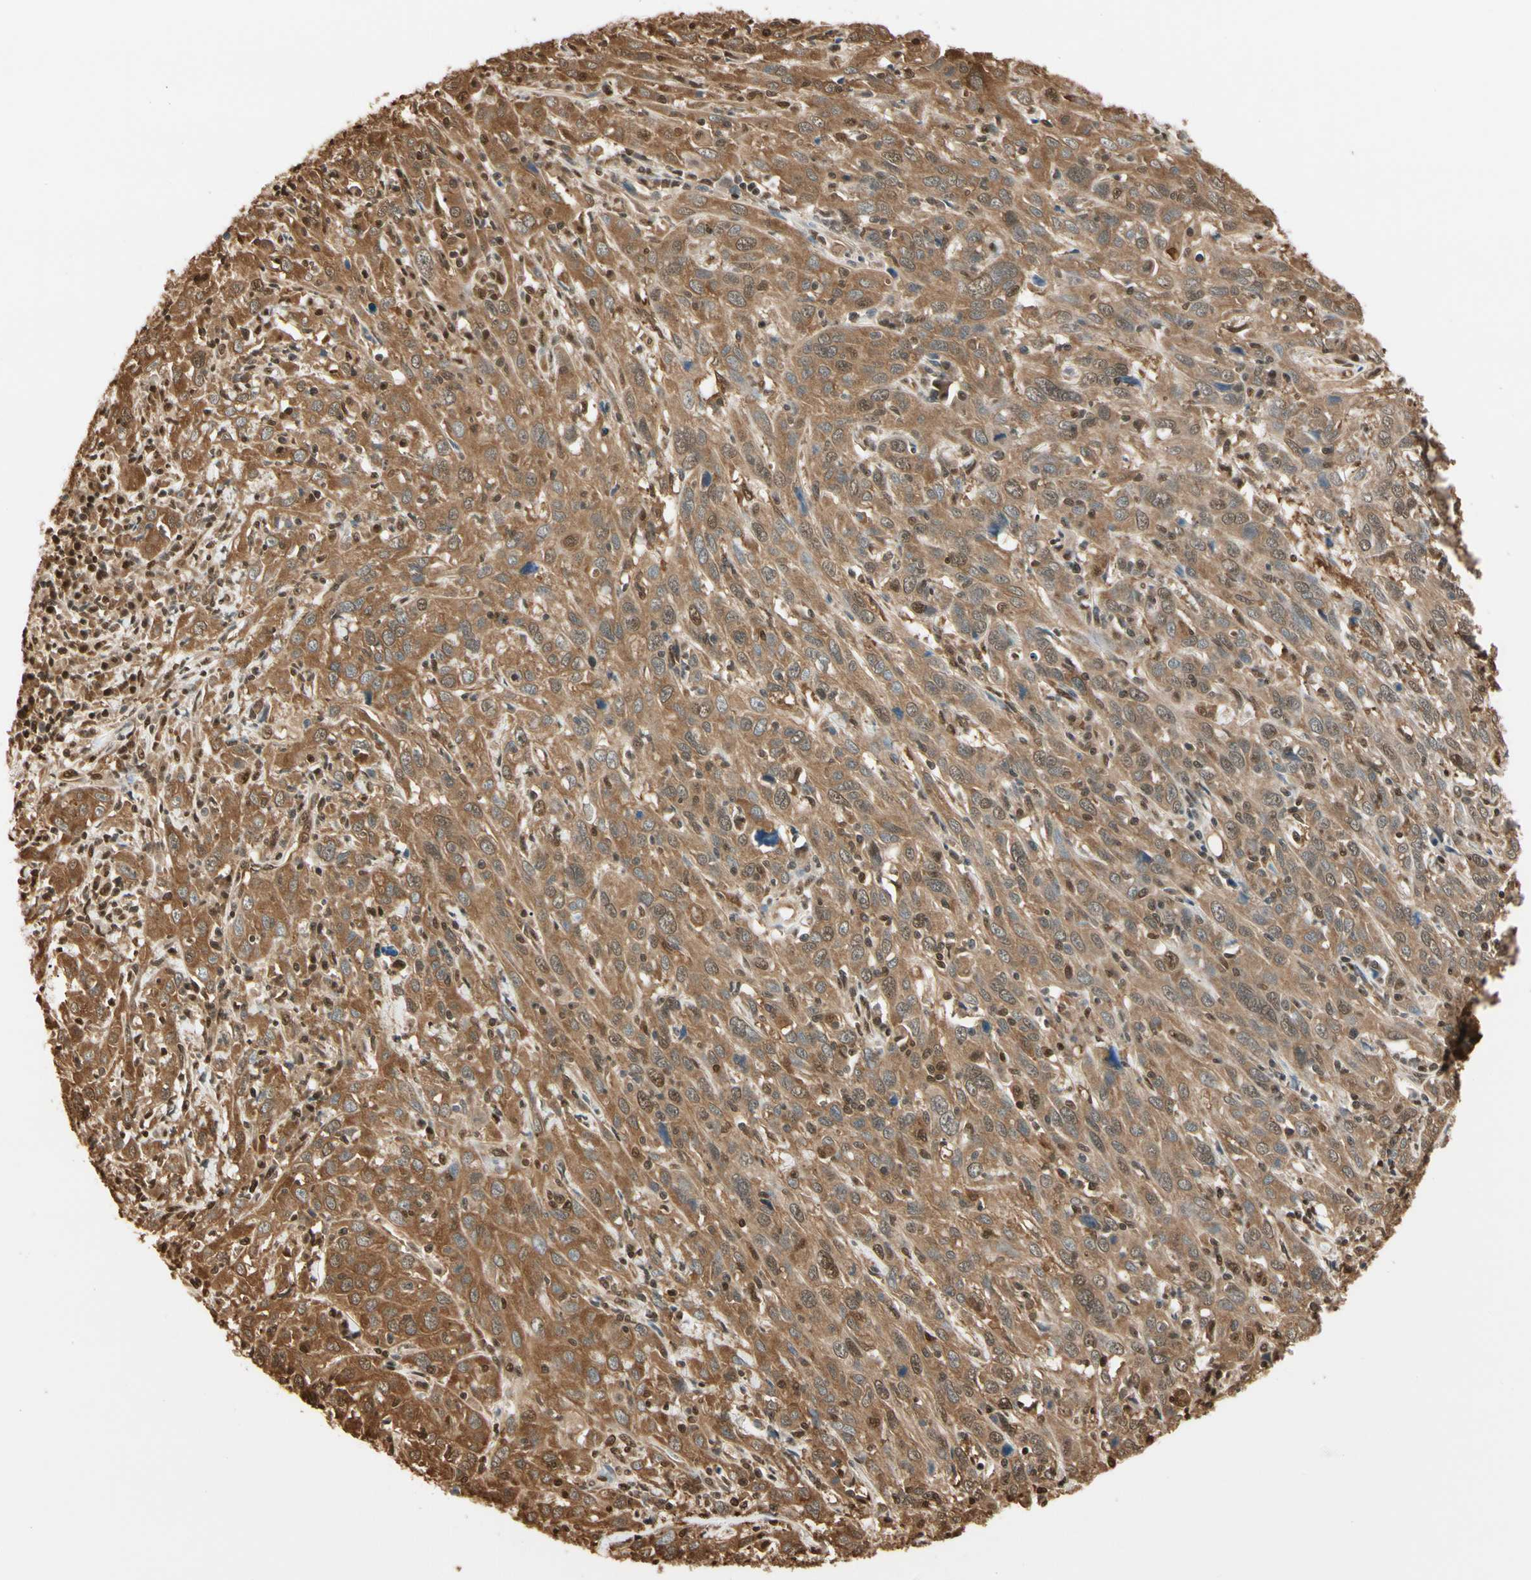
{"staining": {"intensity": "moderate", "quantity": ">75%", "location": "cytoplasmic/membranous,nuclear"}, "tissue": "cervical cancer", "cell_type": "Tumor cells", "image_type": "cancer", "snomed": [{"axis": "morphology", "description": "Squamous cell carcinoma, NOS"}, {"axis": "topography", "description": "Cervix"}], "caption": "Tumor cells show medium levels of moderate cytoplasmic/membranous and nuclear positivity in approximately >75% of cells in human cervical cancer. The protein of interest is stained brown, and the nuclei are stained in blue (DAB (3,3'-diaminobenzidine) IHC with brightfield microscopy, high magnification).", "gene": "PNCK", "patient": {"sex": "female", "age": 46}}